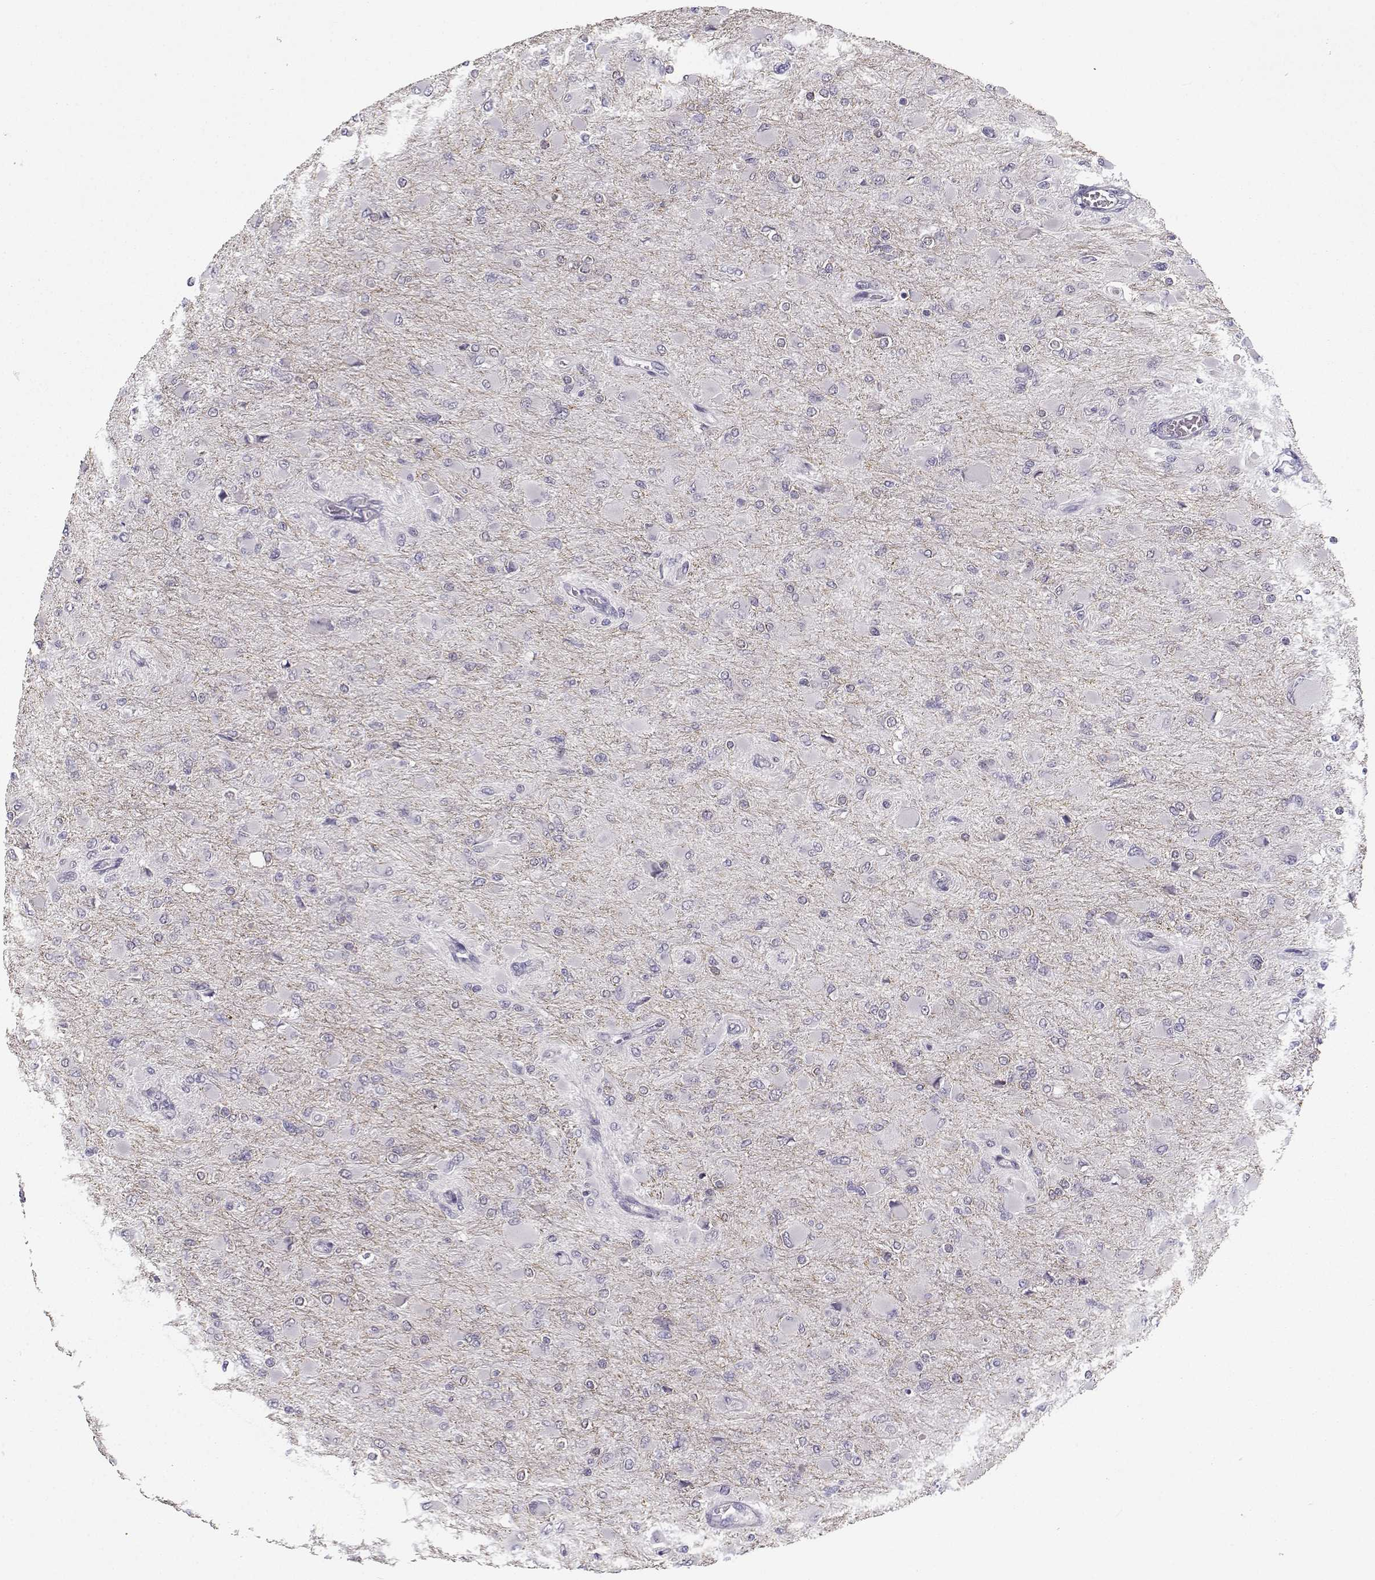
{"staining": {"intensity": "negative", "quantity": "none", "location": "none"}, "tissue": "glioma", "cell_type": "Tumor cells", "image_type": "cancer", "snomed": [{"axis": "morphology", "description": "Glioma, malignant, High grade"}, {"axis": "topography", "description": "Cerebral cortex"}], "caption": "This is an immunohistochemistry (IHC) micrograph of human glioma. There is no positivity in tumor cells.", "gene": "TMEM145", "patient": {"sex": "female", "age": 36}}